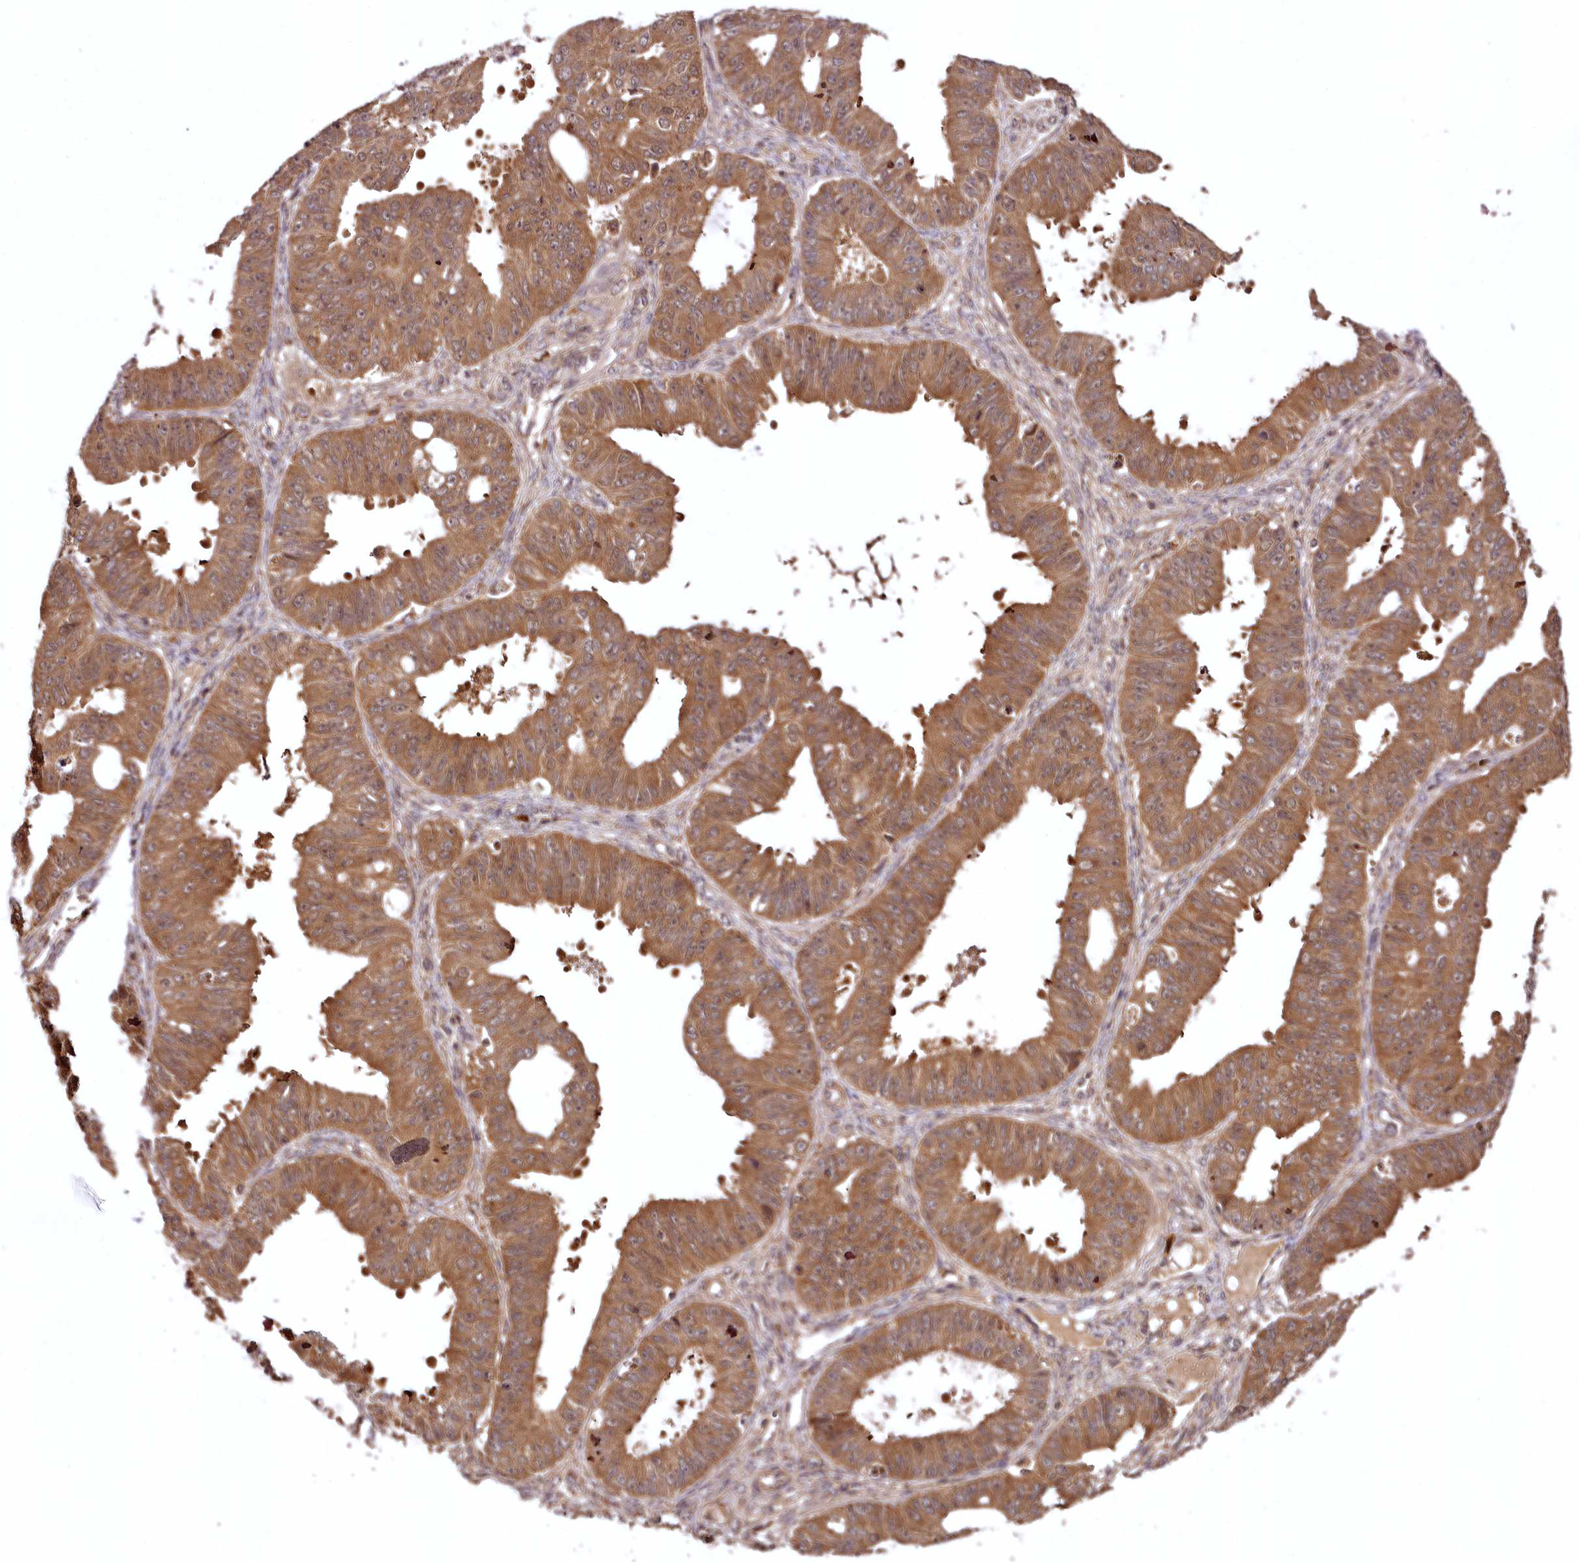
{"staining": {"intensity": "moderate", "quantity": ">75%", "location": "cytoplasmic/membranous"}, "tissue": "ovarian cancer", "cell_type": "Tumor cells", "image_type": "cancer", "snomed": [{"axis": "morphology", "description": "Carcinoma, endometroid"}, {"axis": "topography", "description": "Appendix"}, {"axis": "topography", "description": "Ovary"}], "caption": "A brown stain labels moderate cytoplasmic/membranous staining of a protein in ovarian cancer tumor cells.", "gene": "TTC12", "patient": {"sex": "female", "age": 42}}